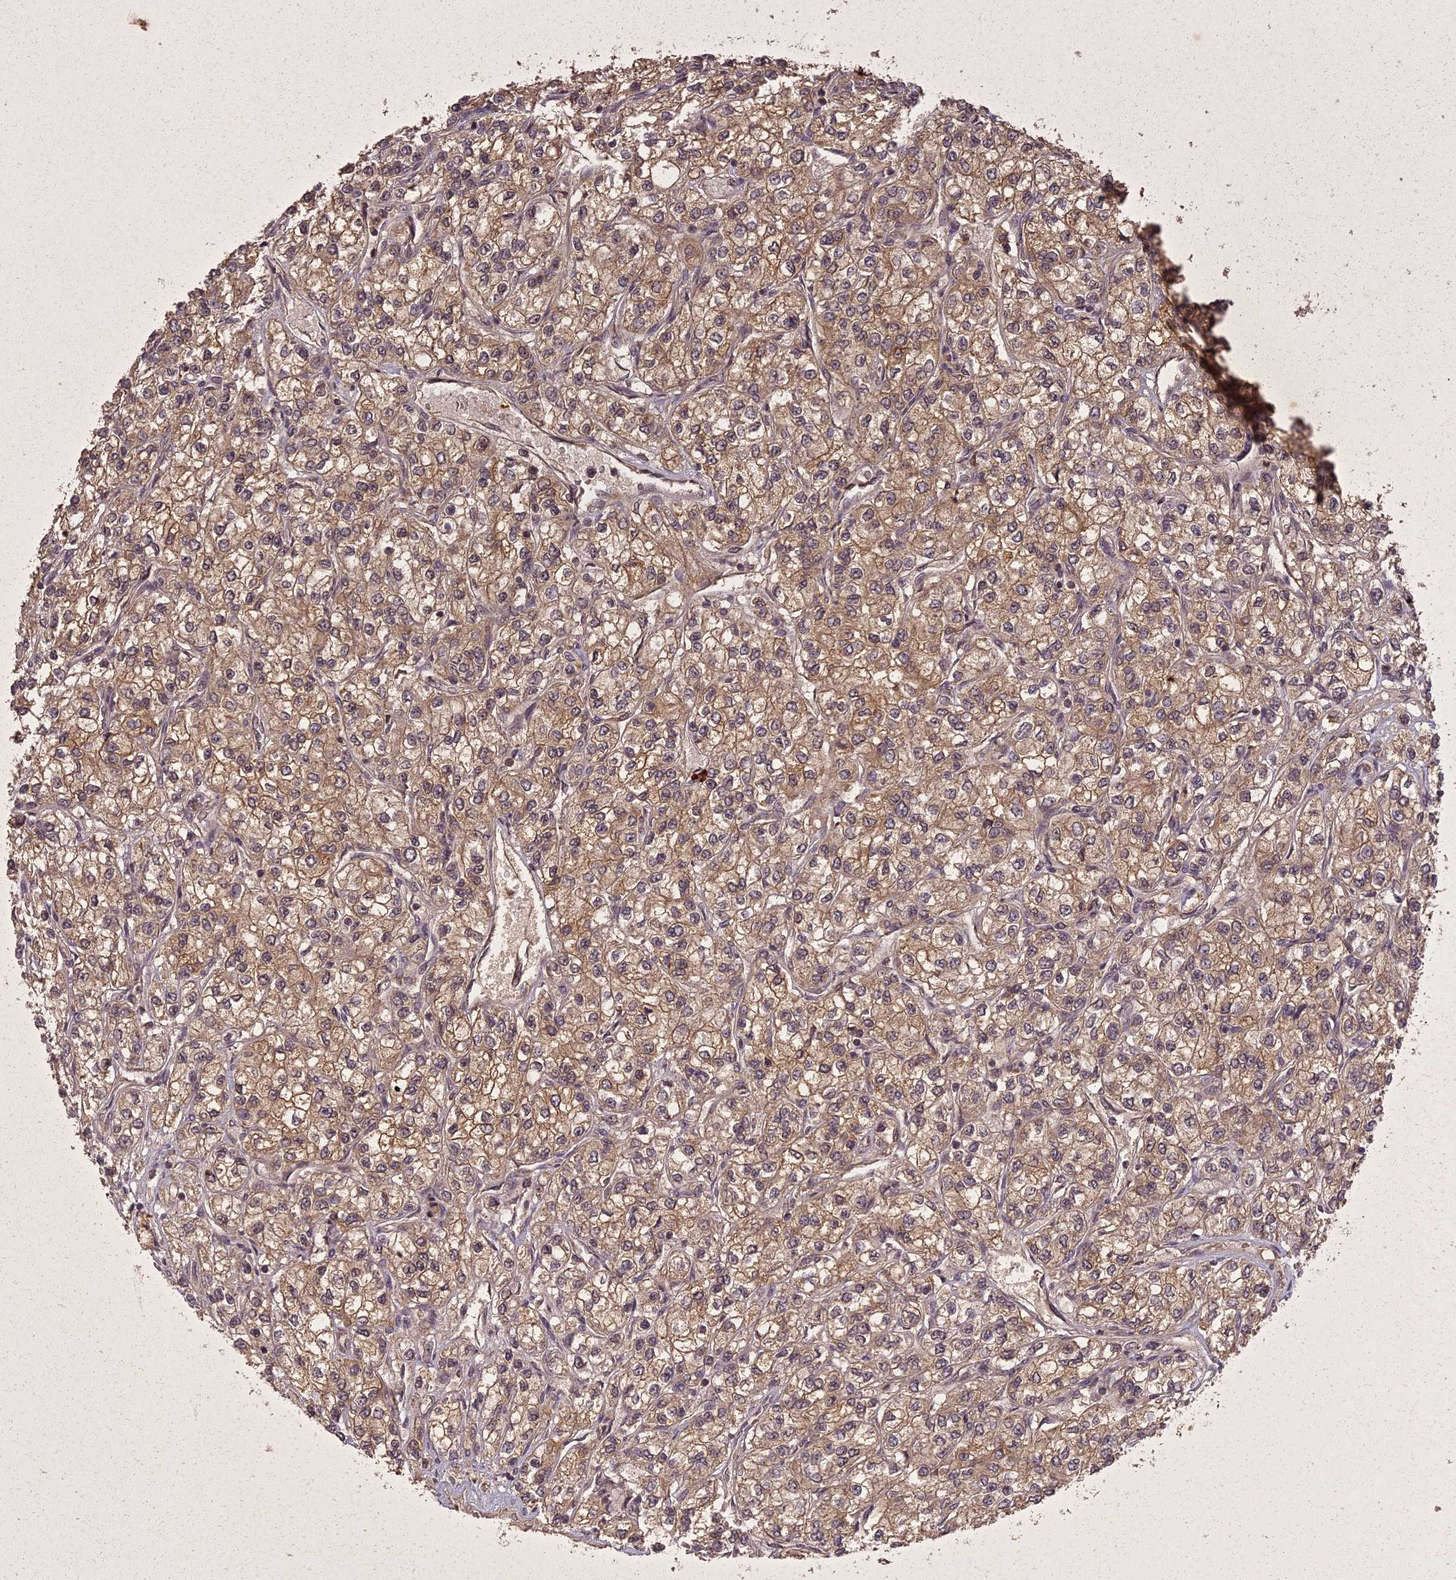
{"staining": {"intensity": "moderate", "quantity": ">75%", "location": "cytoplasmic/membranous"}, "tissue": "renal cancer", "cell_type": "Tumor cells", "image_type": "cancer", "snomed": [{"axis": "morphology", "description": "Adenocarcinoma, NOS"}, {"axis": "topography", "description": "Kidney"}], "caption": "Immunohistochemistry (IHC) of human renal cancer (adenocarcinoma) shows medium levels of moderate cytoplasmic/membranous staining in about >75% of tumor cells.", "gene": "ING5", "patient": {"sex": "male", "age": 80}}